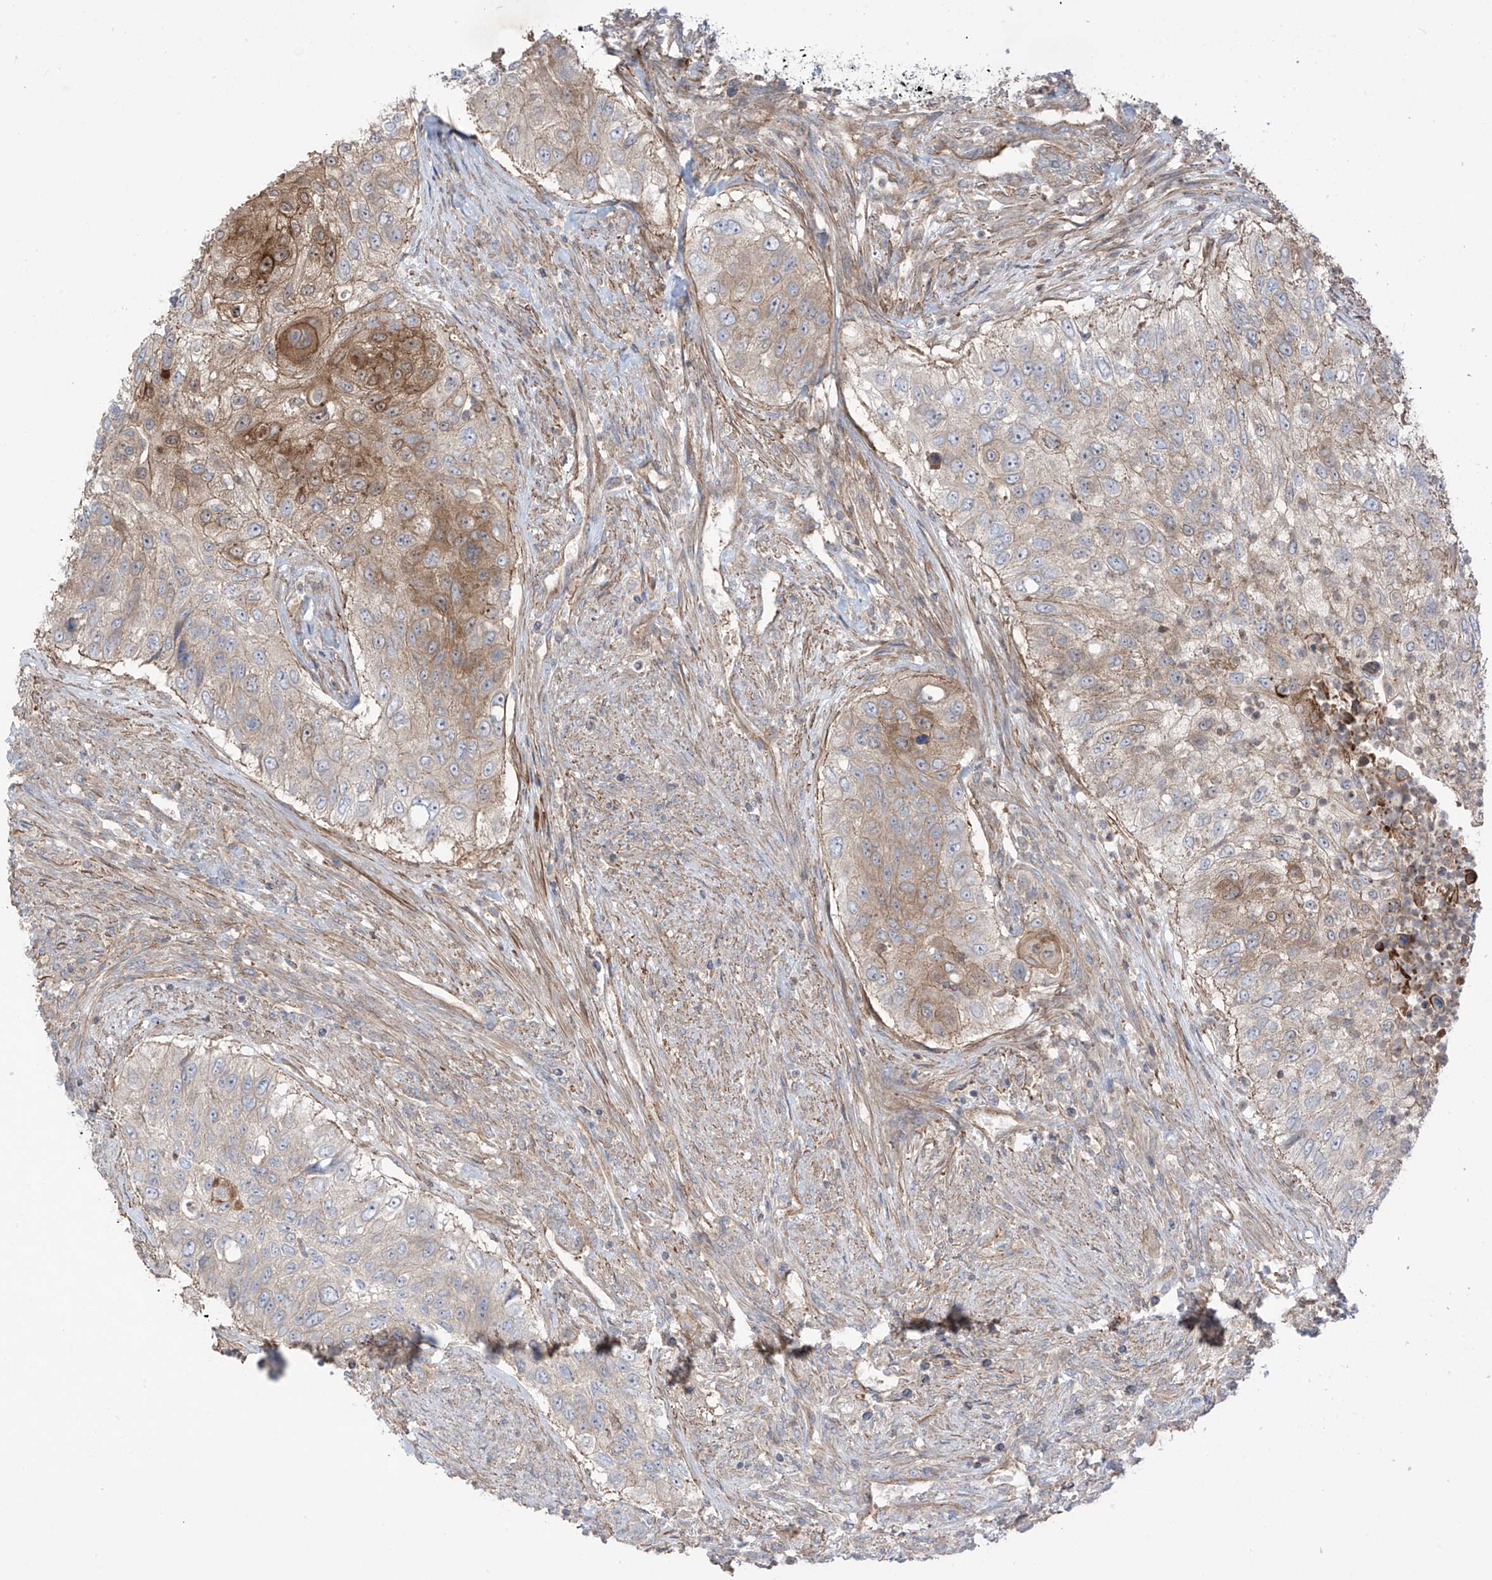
{"staining": {"intensity": "weak", "quantity": "<25%", "location": "cytoplasmic/membranous"}, "tissue": "urothelial cancer", "cell_type": "Tumor cells", "image_type": "cancer", "snomed": [{"axis": "morphology", "description": "Urothelial carcinoma, High grade"}, {"axis": "topography", "description": "Urinary bladder"}], "caption": "This is an immunohistochemistry photomicrograph of urothelial cancer. There is no expression in tumor cells.", "gene": "TRMU", "patient": {"sex": "female", "age": 60}}